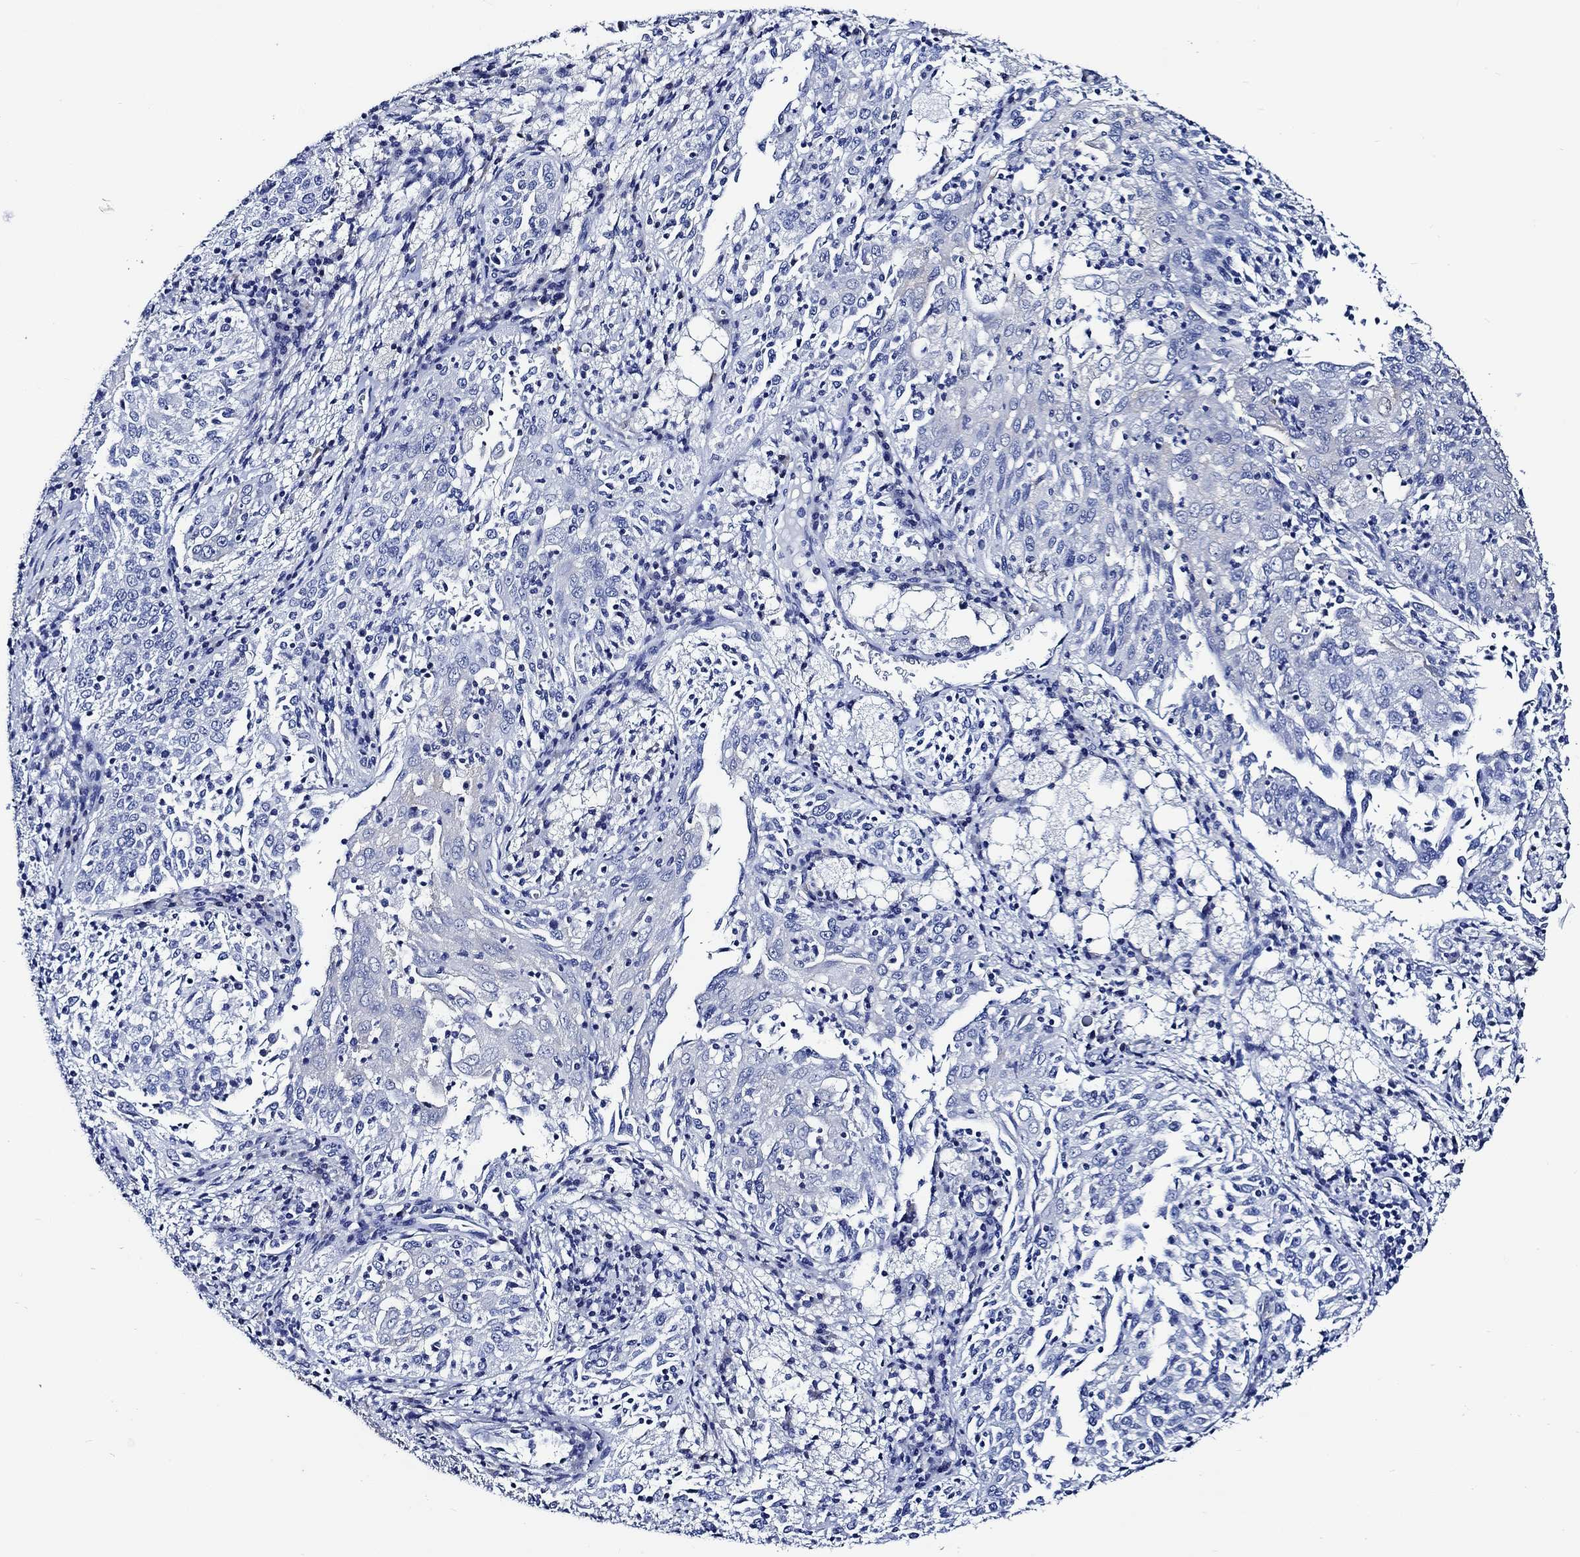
{"staining": {"intensity": "negative", "quantity": "none", "location": "none"}, "tissue": "cervical cancer", "cell_type": "Tumor cells", "image_type": "cancer", "snomed": [{"axis": "morphology", "description": "Squamous cell carcinoma, NOS"}, {"axis": "topography", "description": "Cervix"}], "caption": "The histopathology image shows no staining of tumor cells in cervical cancer.", "gene": "WDR62", "patient": {"sex": "female", "age": 41}}